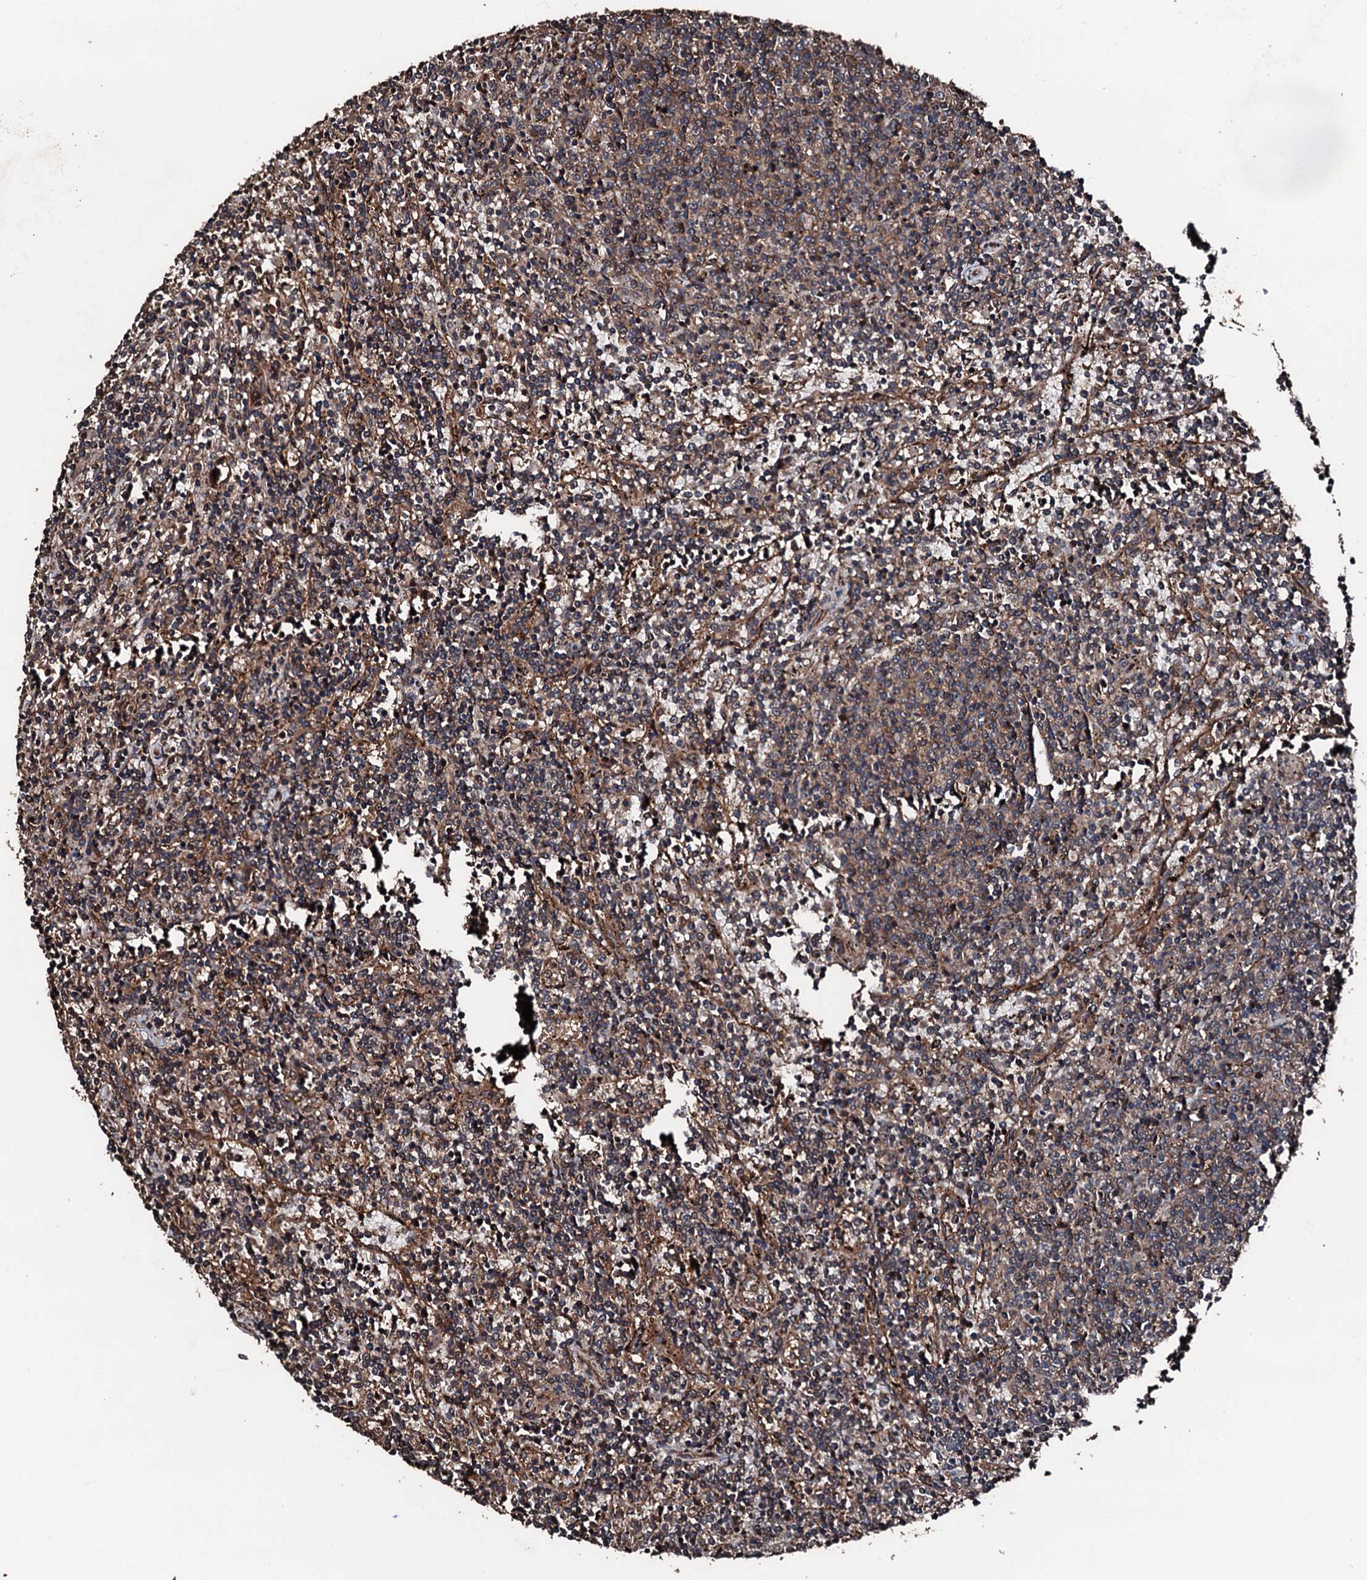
{"staining": {"intensity": "moderate", "quantity": ">75%", "location": "cytoplasmic/membranous"}, "tissue": "lymphoma", "cell_type": "Tumor cells", "image_type": "cancer", "snomed": [{"axis": "morphology", "description": "Malignant lymphoma, non-Hodgkin's type, Low grade"}, {"axis": "topography", "description": "Spleen"}], "caption": "IHC of malignant lymphoma, non-Hodgkin's type (low-grade) demonstrates medium levels of moderate cytoplasmic/membranous staining in approximately >75% of tumor cells.", "gene": "KIF18A", "patient": {"sex": "female", "age": 50}}